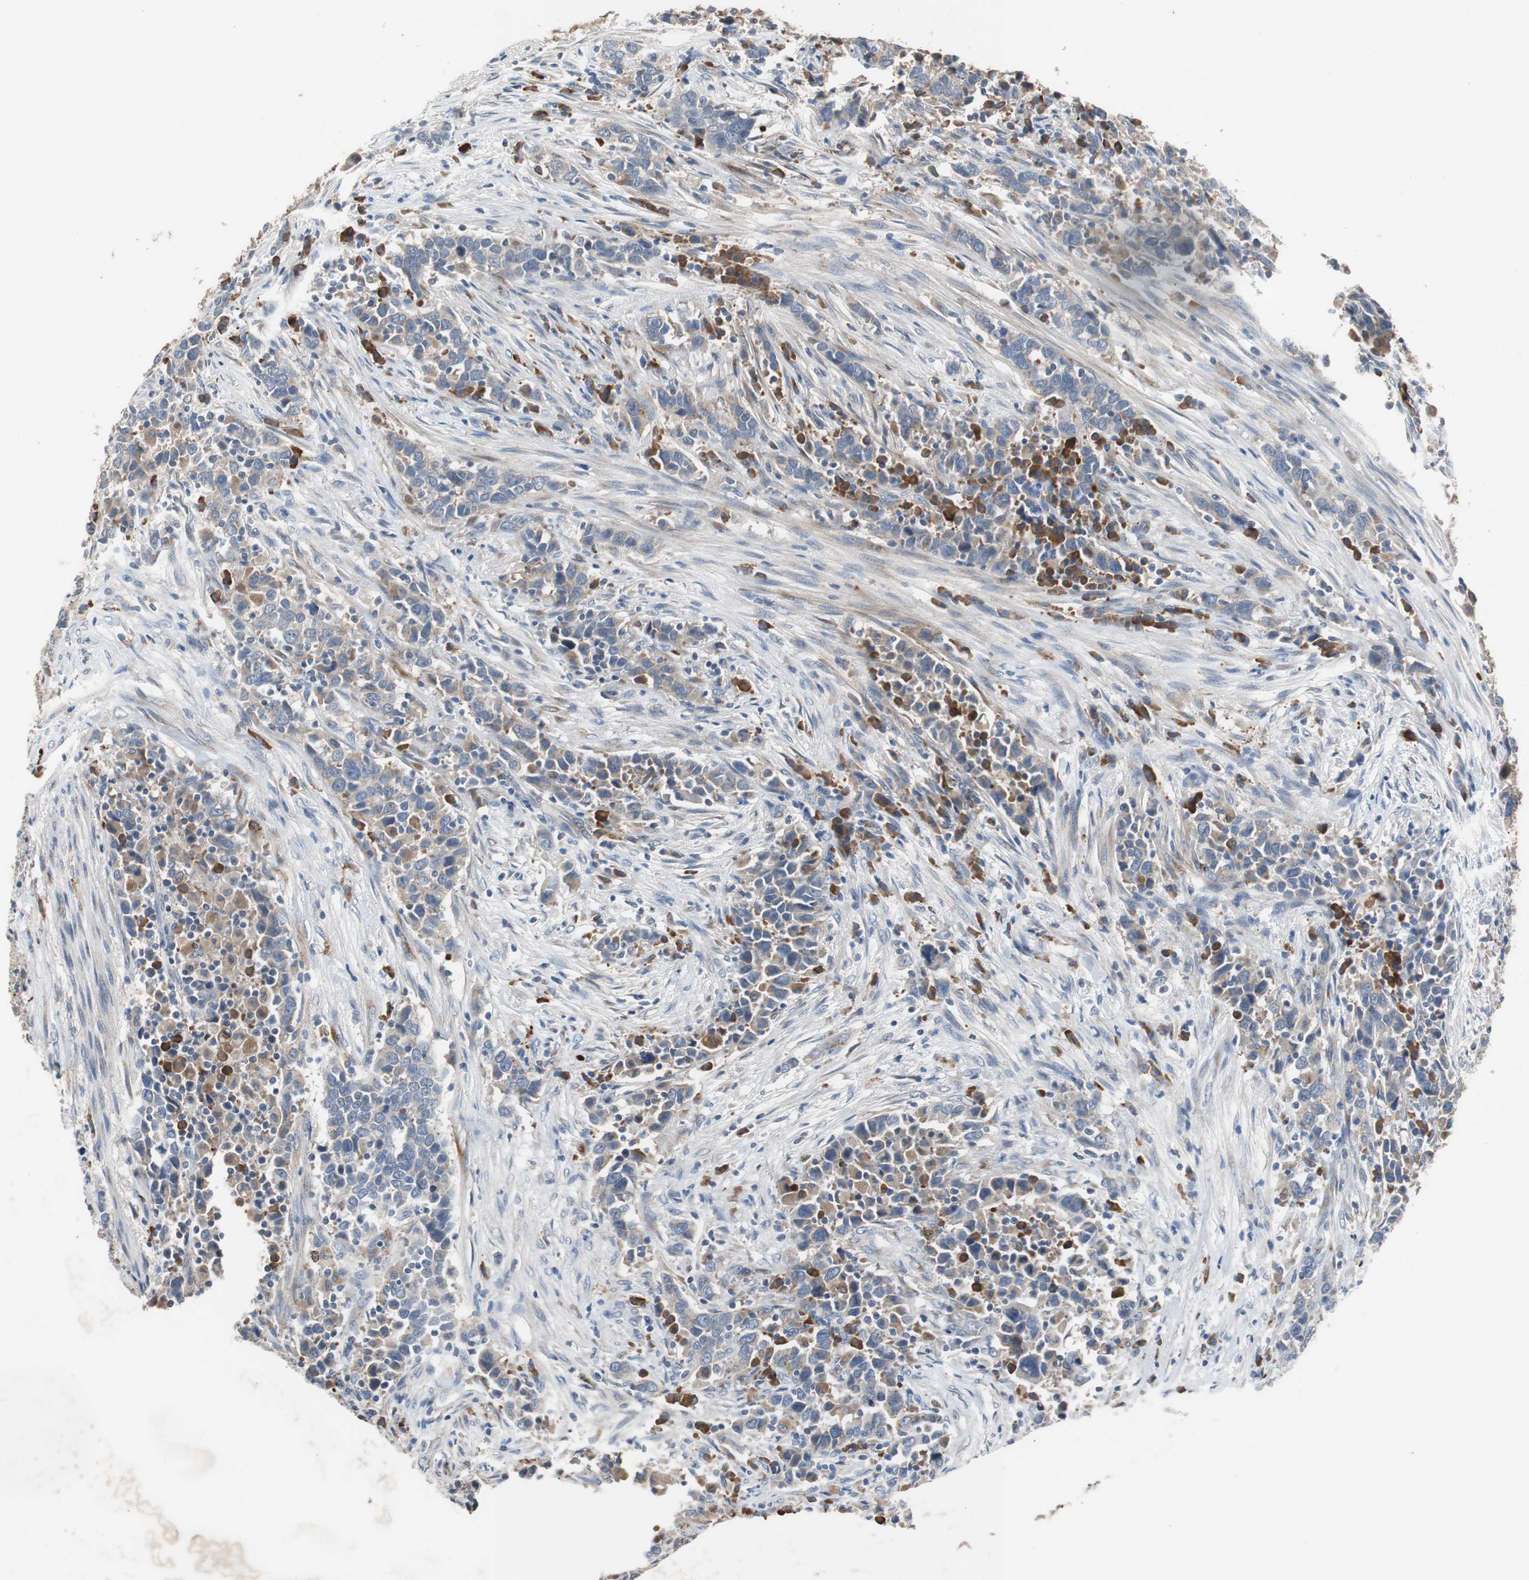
{"staining": {"intensity": "weak", "quantity": "25%-75%", "location": "cytoplasmic/membranous"}, "tissue": "urothelial cancer", "cell_type": "Tumor cells", "image_type": "cancer", "snomed": [{"axis": "morphology", "description": "Urothelial carcinoma, High grade"}, {"axis": "topography", "description": "Urinary bladder"}], "caption": "A histopathology image of urothelial carcinoma (high-grade) stained for a protein reveals weak cytoplasmic/membranous brown staining in tumor cells.", "gene": "SORT1", "patient": {"sex": "male", "age": 61}}